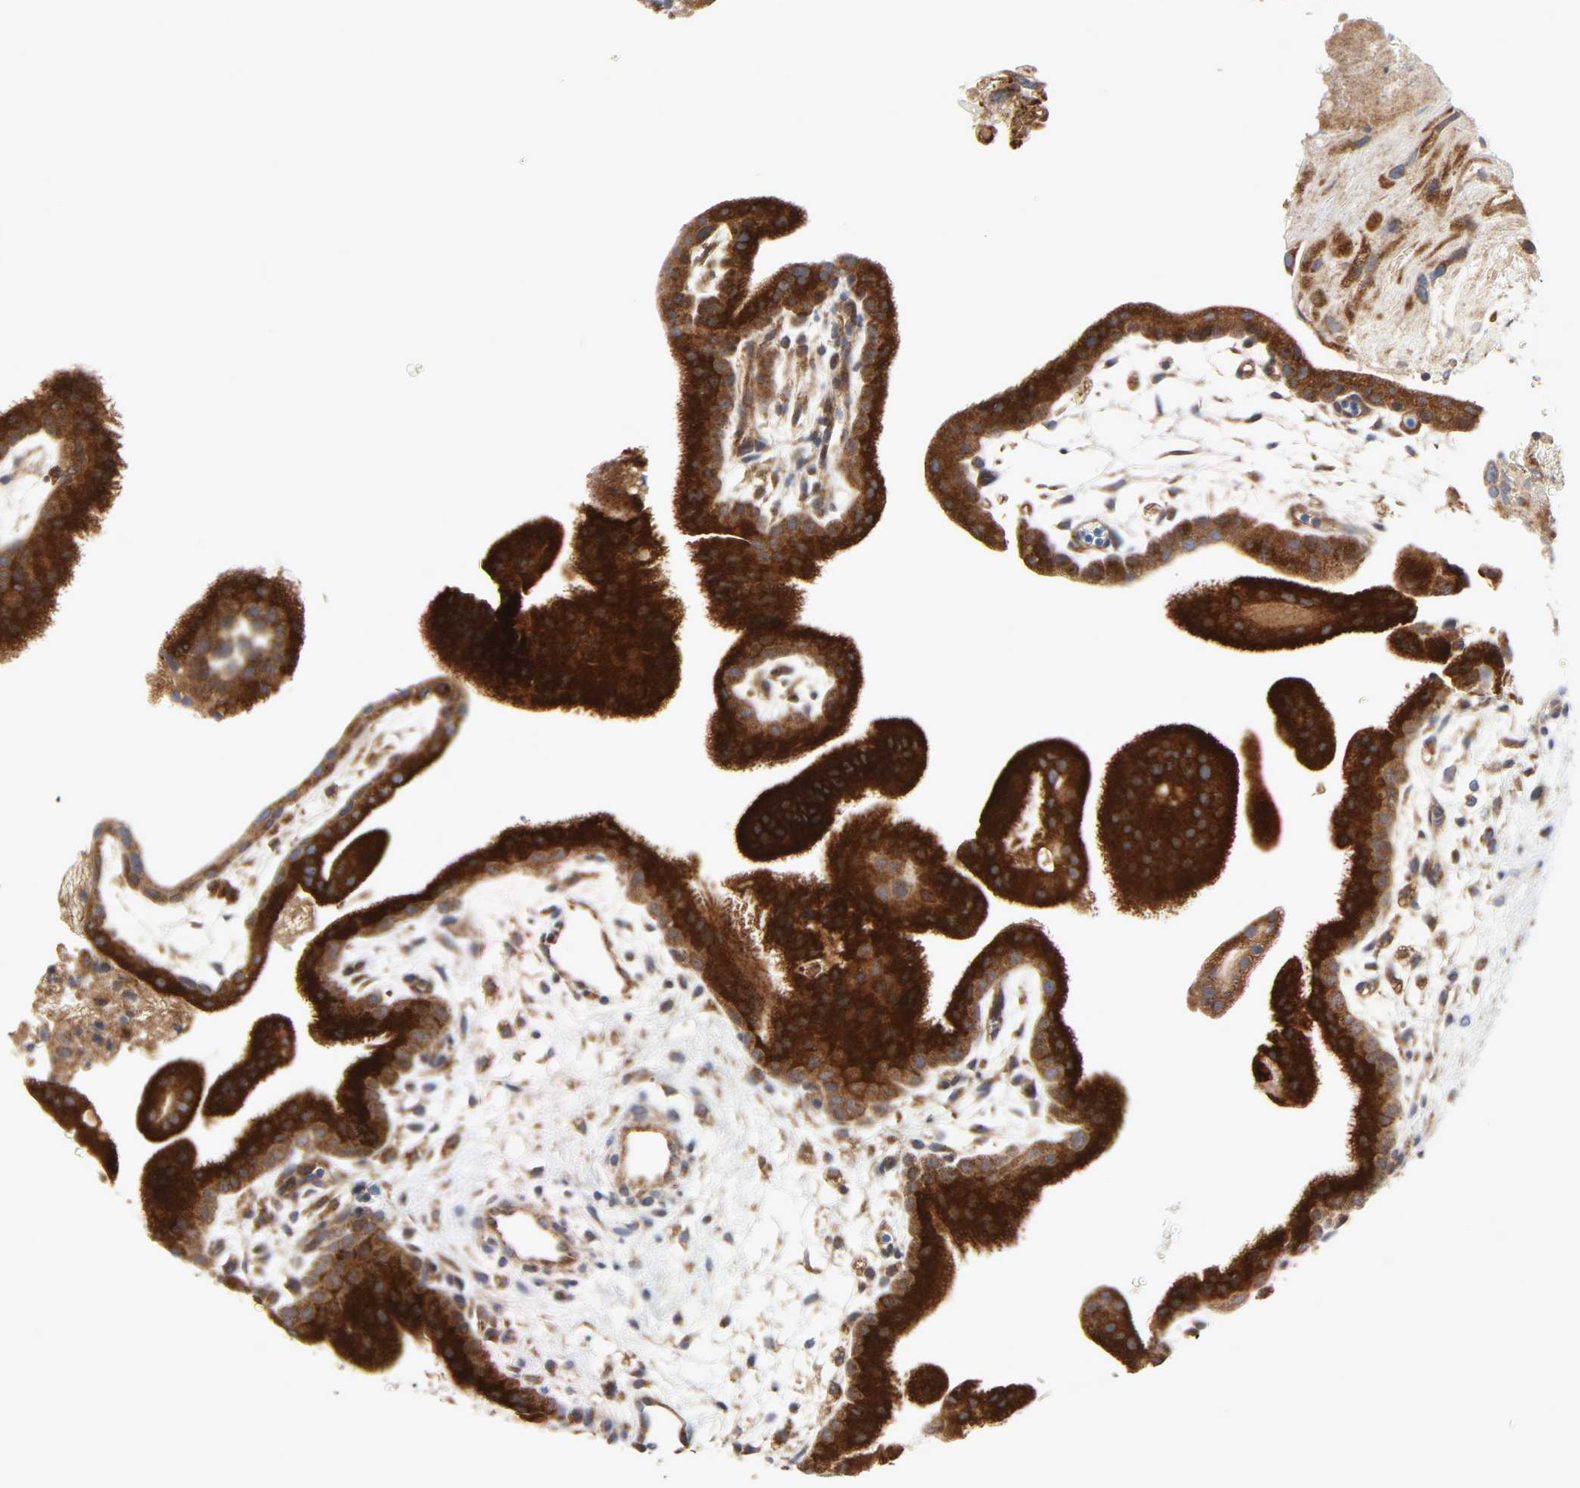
{"staining": {"intensity": "strong", "quantity": ">75%", "location": "cytoplasmic/membranous"}, "tissue": "placenta", "cell_type": "Trophoblastic cells", "image_type": "normal", "snomed": [{"axis": "morphology", "description": "Normal tissue, NOS"}, {"axis": "topography", "description": "Placenta"}], "caption": "Unremarkable placenta shows strong cytoplasmic/membranous staining in about >75% of trophoblastic cells.", "gene": "BAX", "patient": {"sex": "female", "age": 19}}